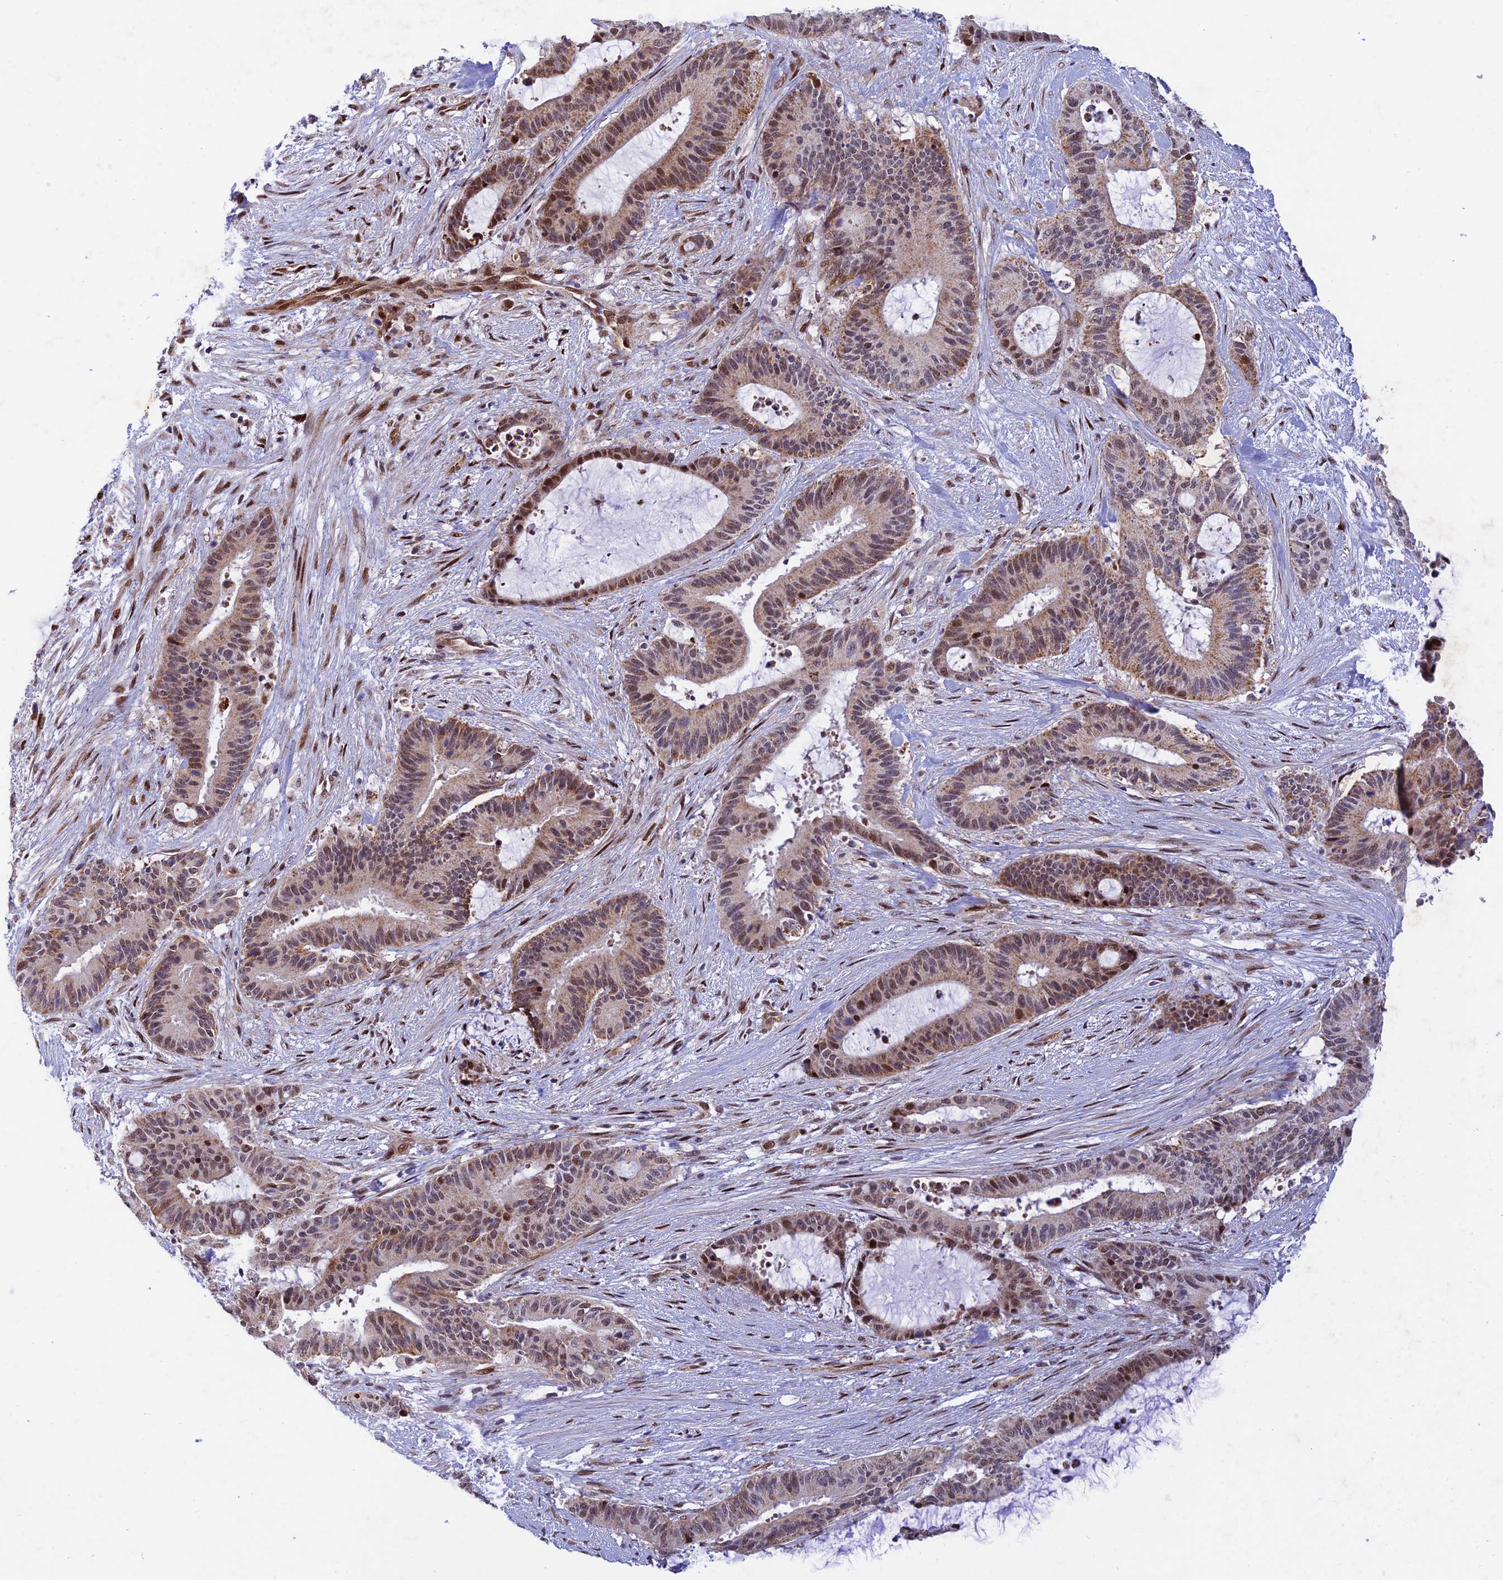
{"staining": {"intensity": "moderate", "quantity": "25%-75%", "location": "cytoplasmic/membranous,nuclear"}, "tissue": "liver cancer", "cell_type": "Tumor cells", "image_type": "cancer", "snomed": [{"axis": "morphology", "description": "Normal tissue, NOS"}, {"axis": "morphology", "description": "Cholangiocarcinoma"}, {"axis": "topography", "description": "Liver"}, {"axis": "topography", "description": "Peripheral nerve tissue"}], "caption": "Tumor cells exhibit medium levels of moderate cytoplasmic/membranous and nuclear staining in approximately 25%-75% of cells in human liver cancer (cholangiocarcinoma).", "gene": "WDR55", "patient": {"sex": "female", "age": 73}}